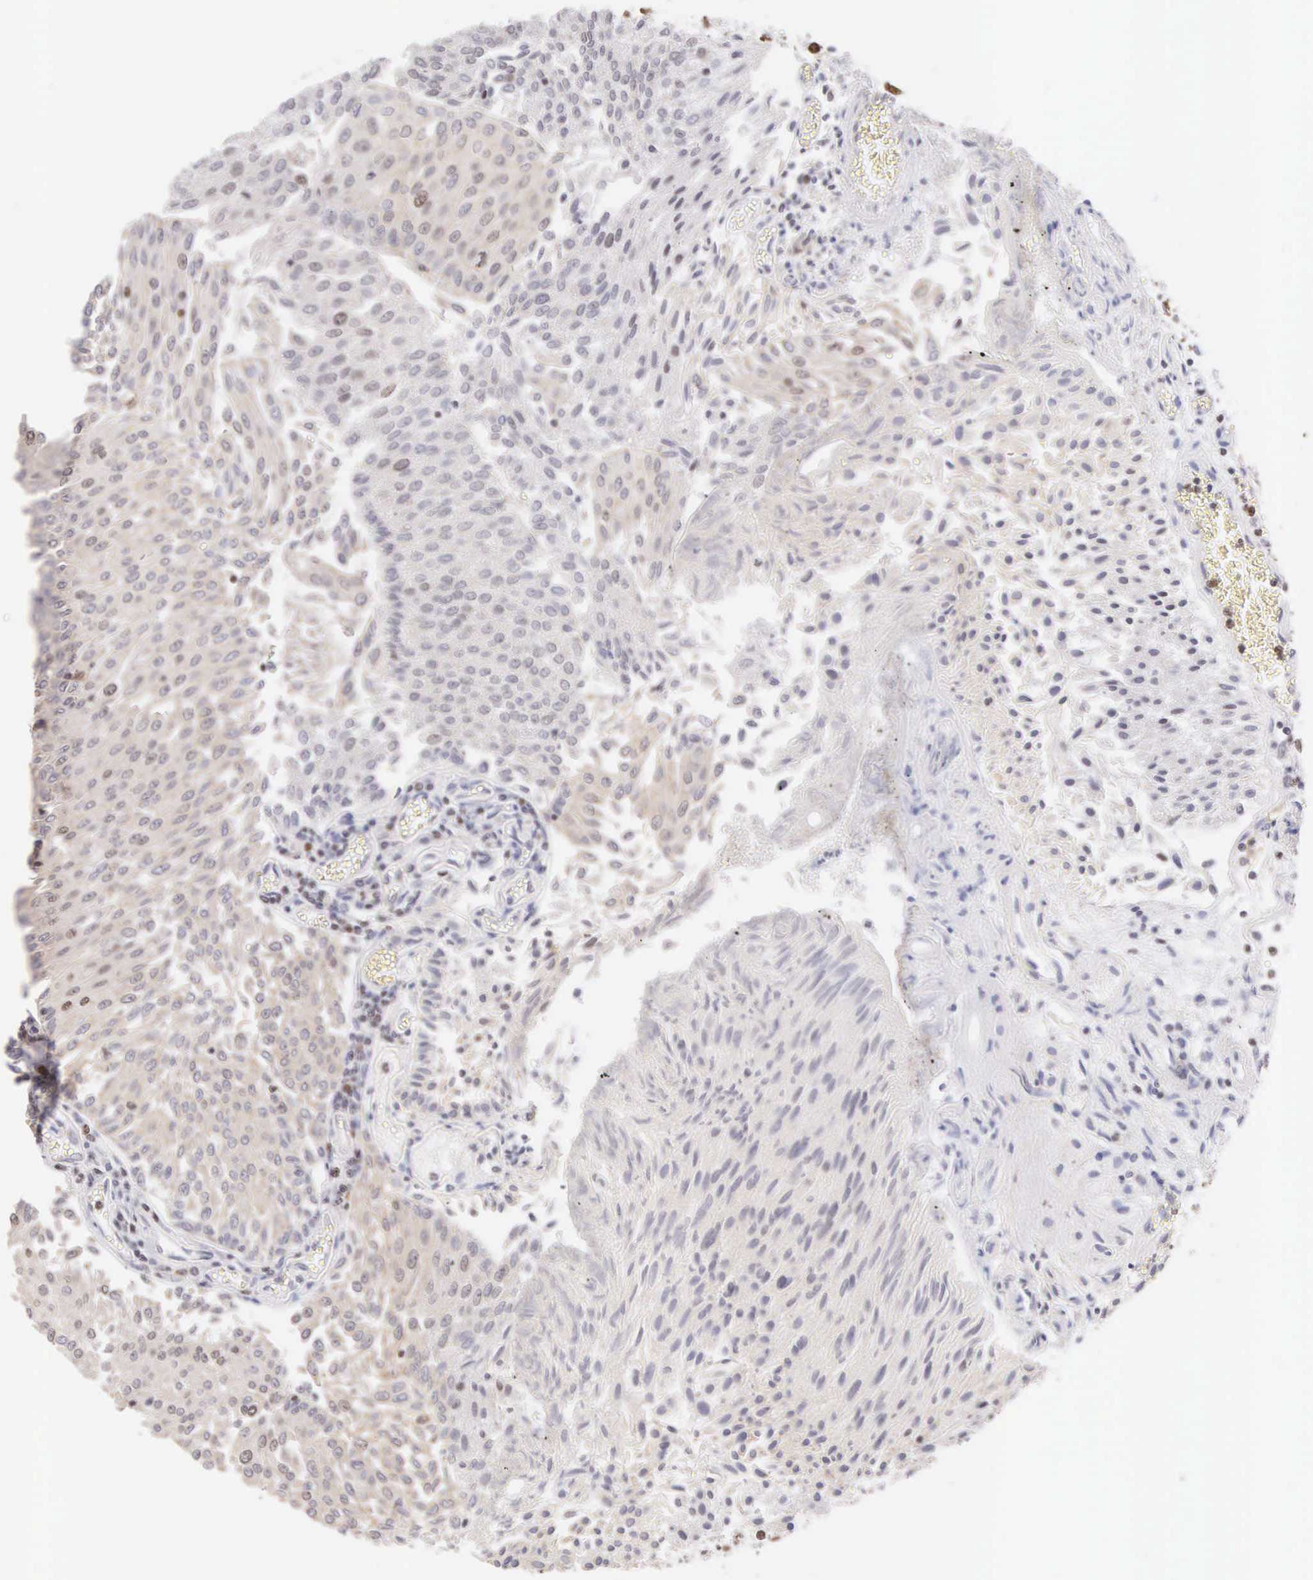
{"staining": {"intensity": "weak", "quantity": "25%-75%", "location": "nuclear"}, "tissue": "urothelial cancer", "cell_type": "Tumor cells", "image_type": "cancer", "snomed": [{"axis": "morphology", "description": "Urothelial carcinoma, Low grade"}, {"axis": "topography", "description": "Urinary bladder"}], "caption": "A brown stain labels weak nuclear expression of a protein in human low-grade urothelial carcinoma tumor cells. (IHC, brightfield microscopy, high magnification).", "gene": "VRK1", "patient": {"sex": "male", "age": 86}}